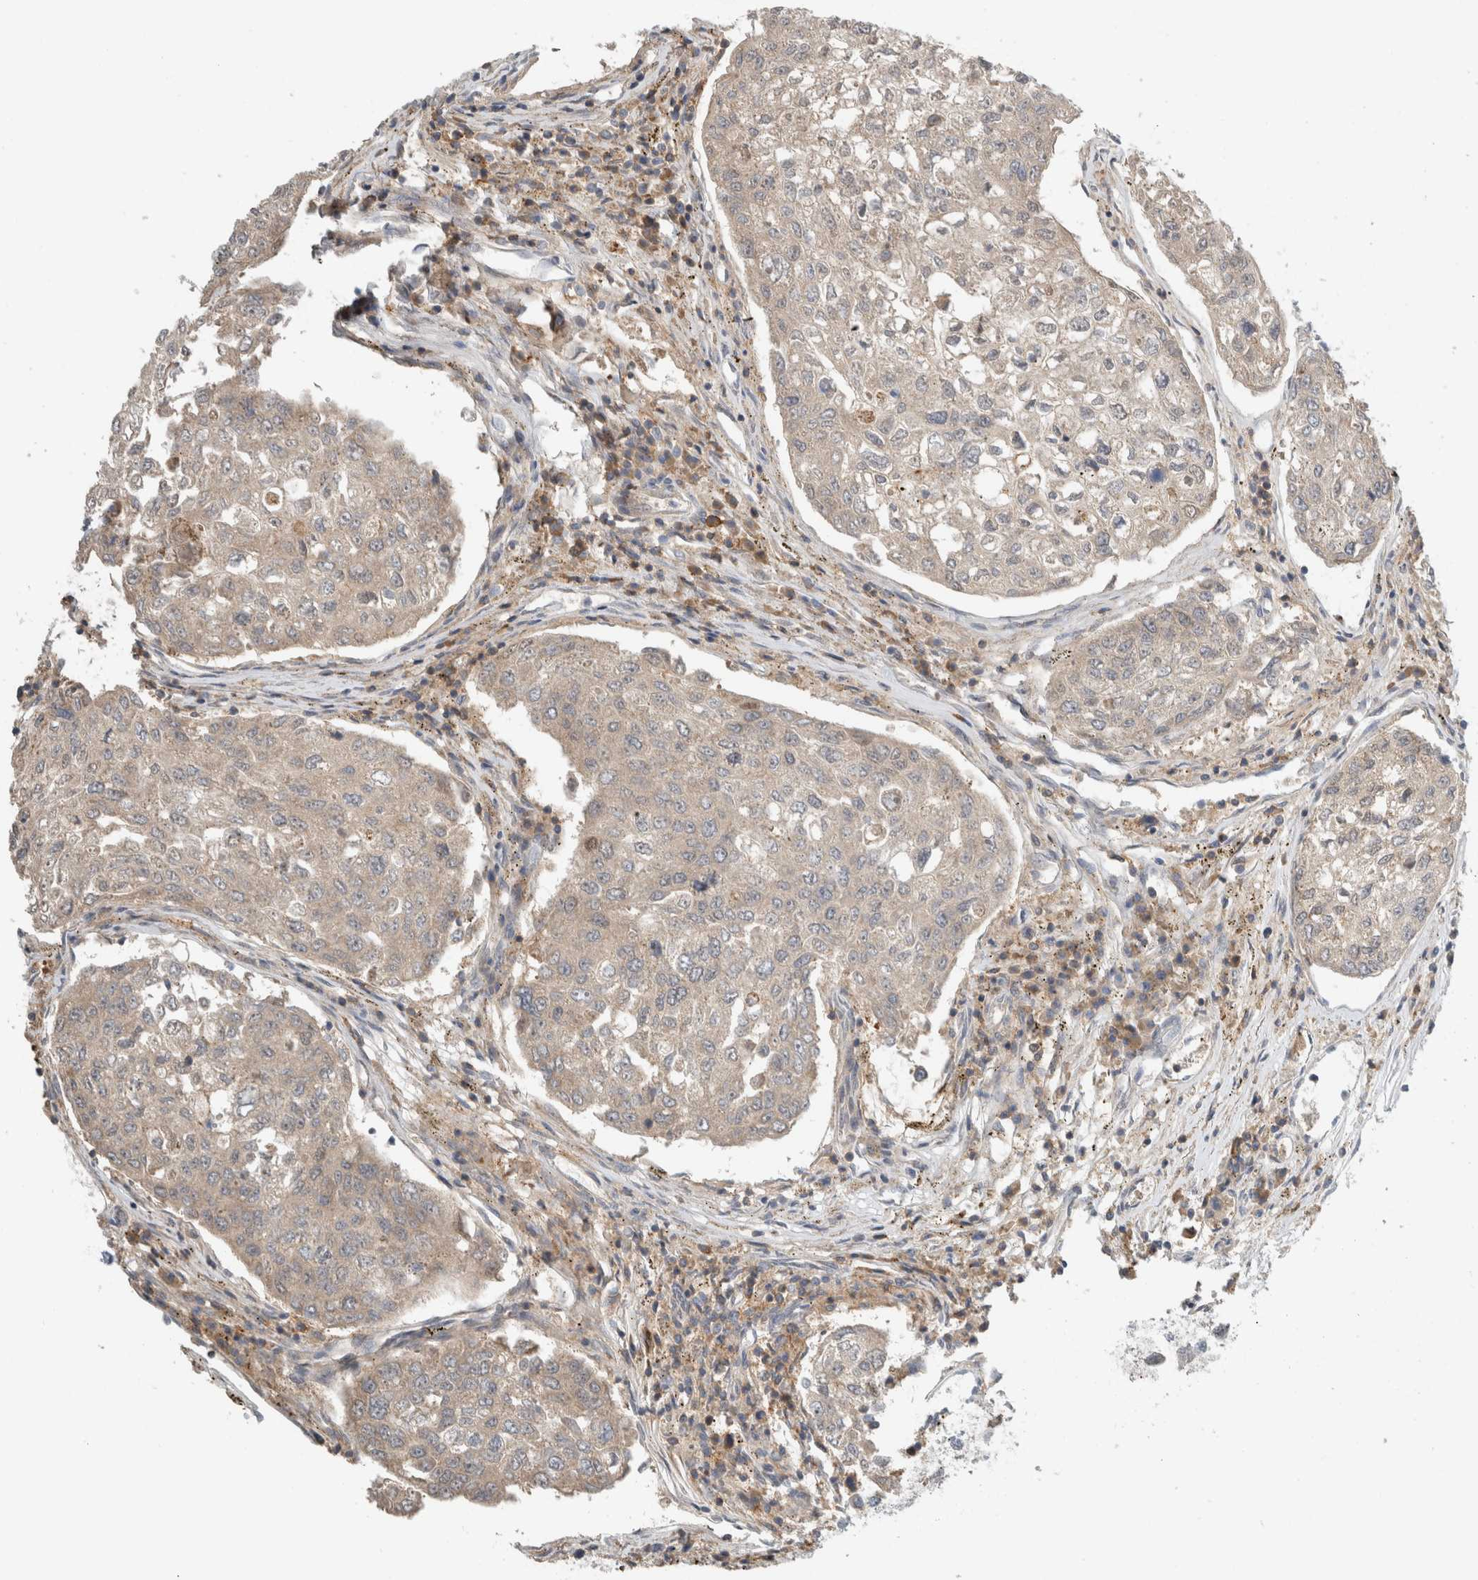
{"staining": {"intensity": "weak", "quantity": "25%-75%", "location": "cytoplasmic/membranous"}, "tissue": "urothelial cancer", "cell_type": "Tumor cells", "image_type": "cancer", "snomed": [{"axis": "morphology", "description": "Urothelial carcinoma, High grade"}, {"axis": "topography", "description": "Lymph node"}, {"axis": "topography", "description": "Urinary bladder"}], "caption": "An image showing weak cytoplasmic/membranous staining in approximately 25%-75% of tumor cells in high-grade urothelial carcinoma, as visualized by brown immunohistochemical staining.", "gene": "ERCC6L2", "patient": {"sex": "male", "age": 51}}